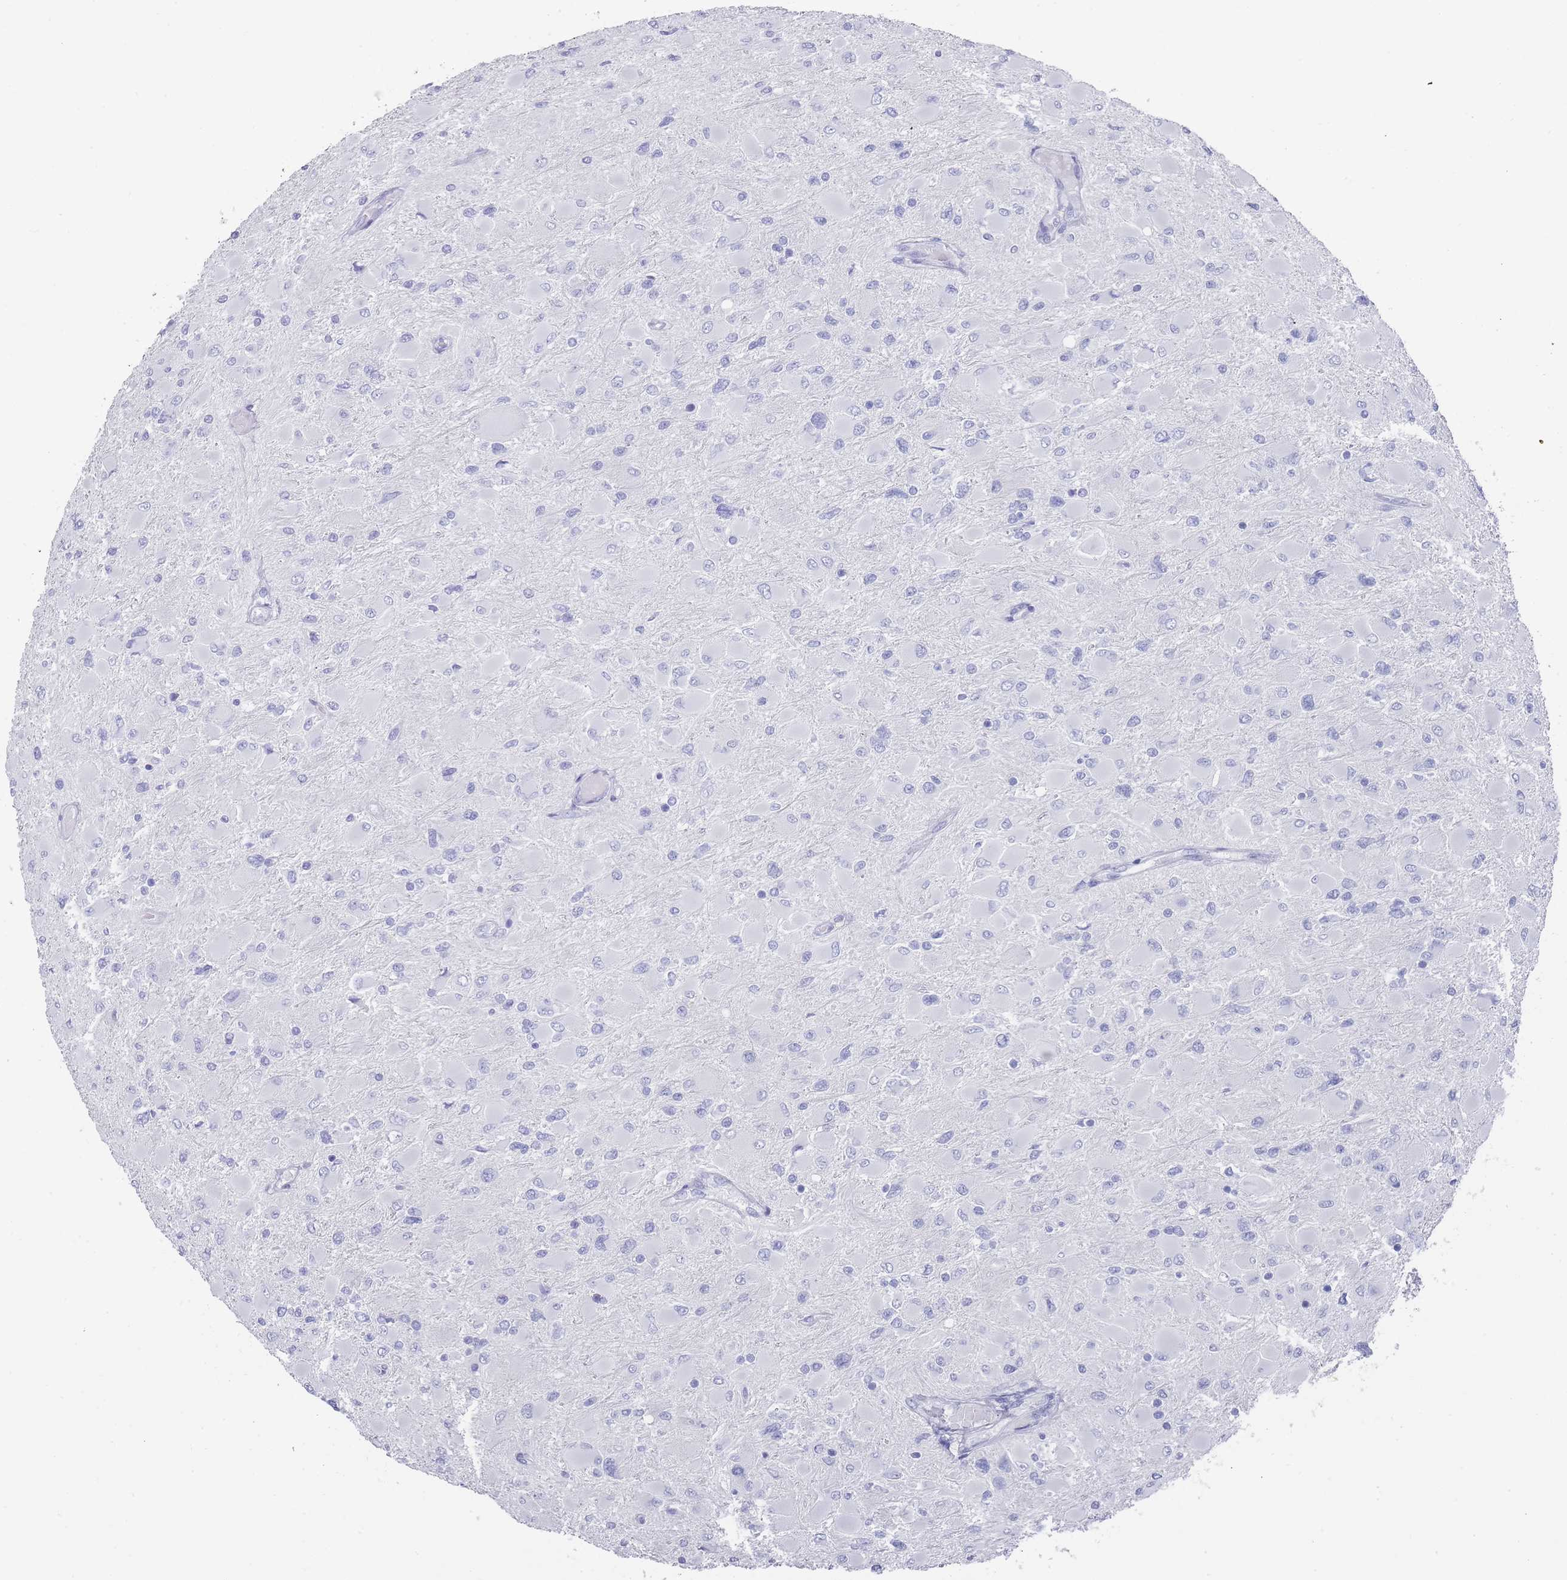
{"staining": {"intensity": "negative", "quantity": "none", "location": "none"}, "tissue": "glioma", "cell_type": "Tumor cells", "image_type": "cancer", "snomed": [{"axis": "morphology", "description": "Glioma, malignant, High grade"}, {"axis": "topography", "description": "Cerebral cortex"}], "caption": "The immunohistochemistry image has no significant expression in tumor cells of malignant glioma (high-grade) tissue. (DAB immunohistochemistry with hematoxylin counter stain).", "gene": "RAB2B", "patient": {"sex": "female", "age": 36}}